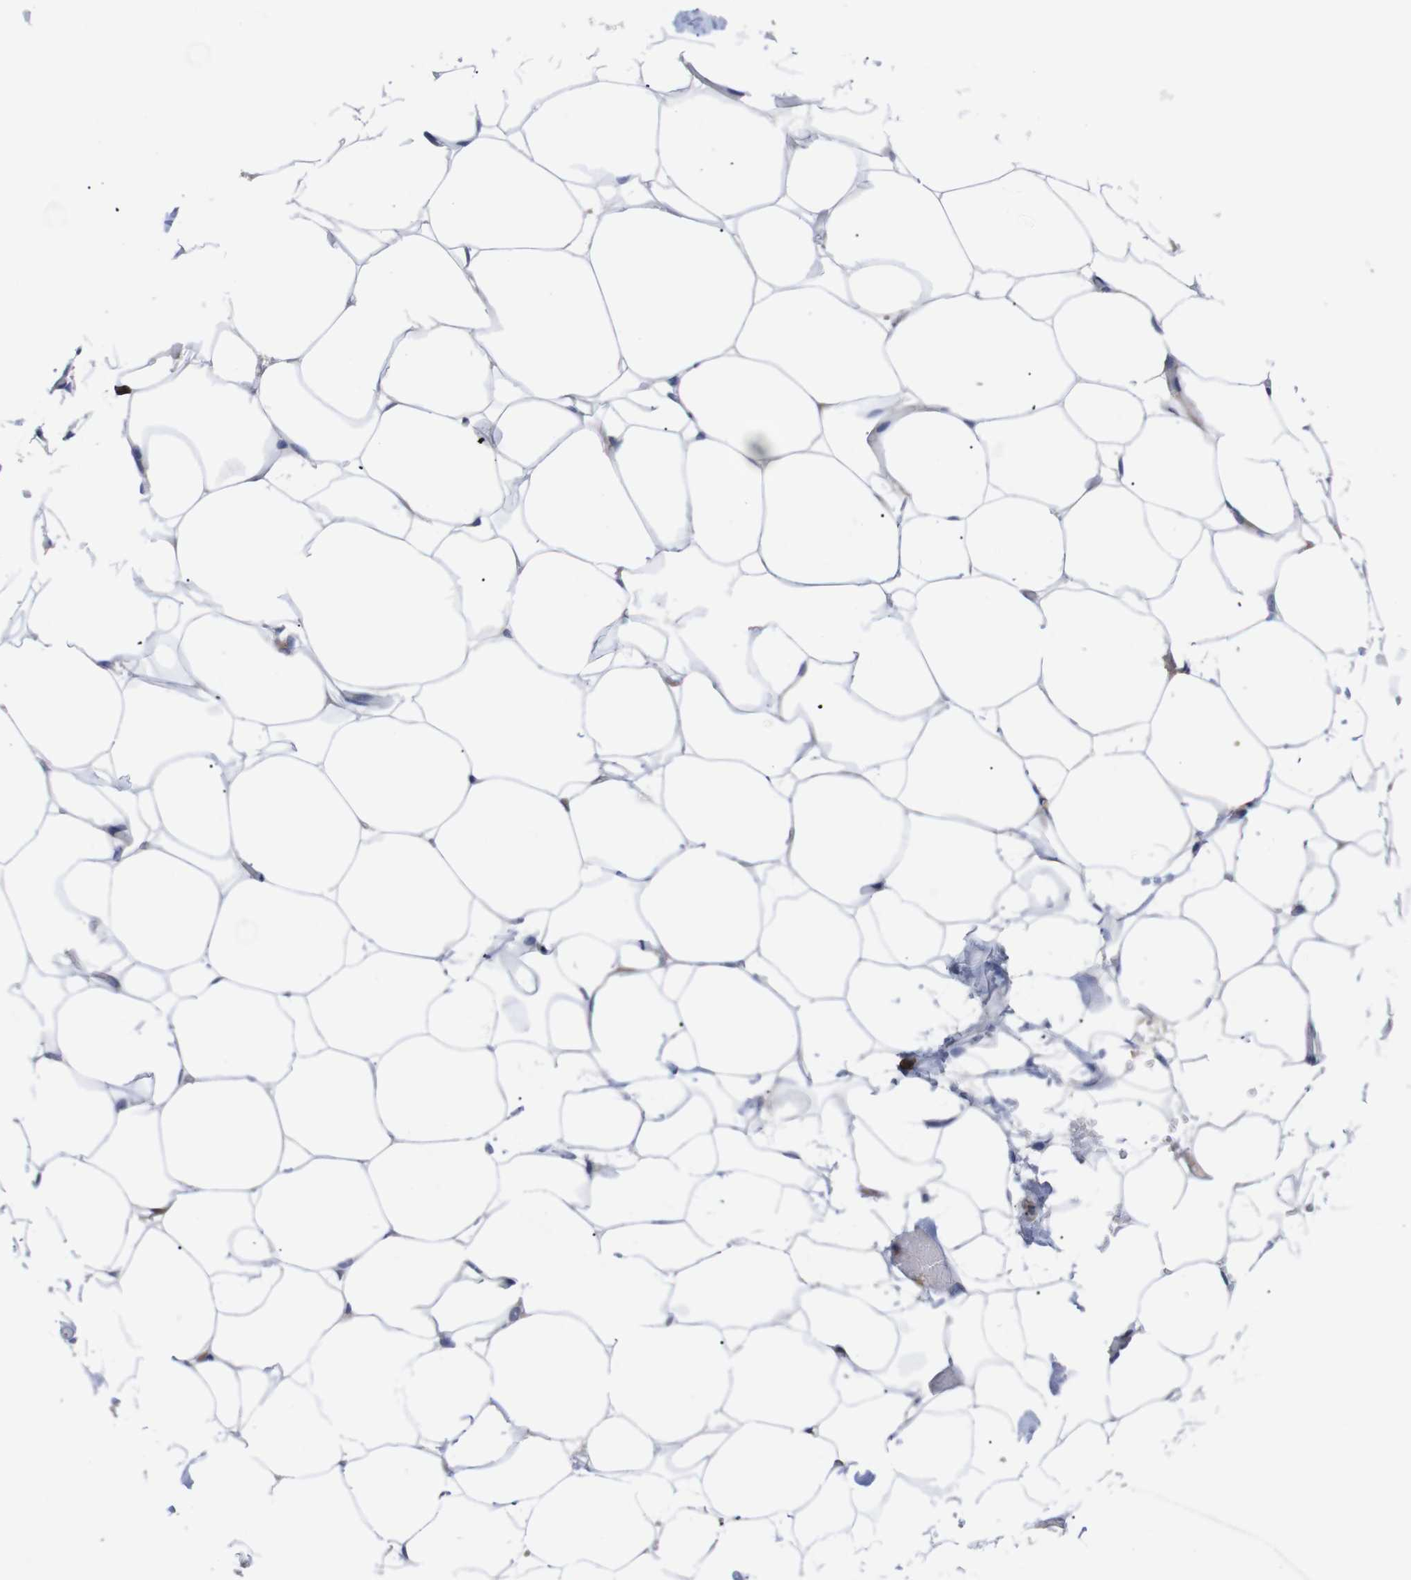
{"staining": {"intensity": "weak", "quantity": ">75%", "location": "cytoplasmic/membranous"}, "tissue": "adipose tissue", "cell_type": "Adipocytes", "image_type": "normal", "snomed": [{"axis": "morphology", "description": "Normal tissue, NOS"}, {"axis": "topography", "description": "Breast"}, {"axis": "topography", "description": "Adipose tissue"}], "caption": "Human adipose tissue stained for a protein (brown) exhibits weak cytoplasmic/membranous positive expression in approximately >75% of adipocytes.", "gene": "C5AR1", "patient": {"sex": "female", "age": 25}}